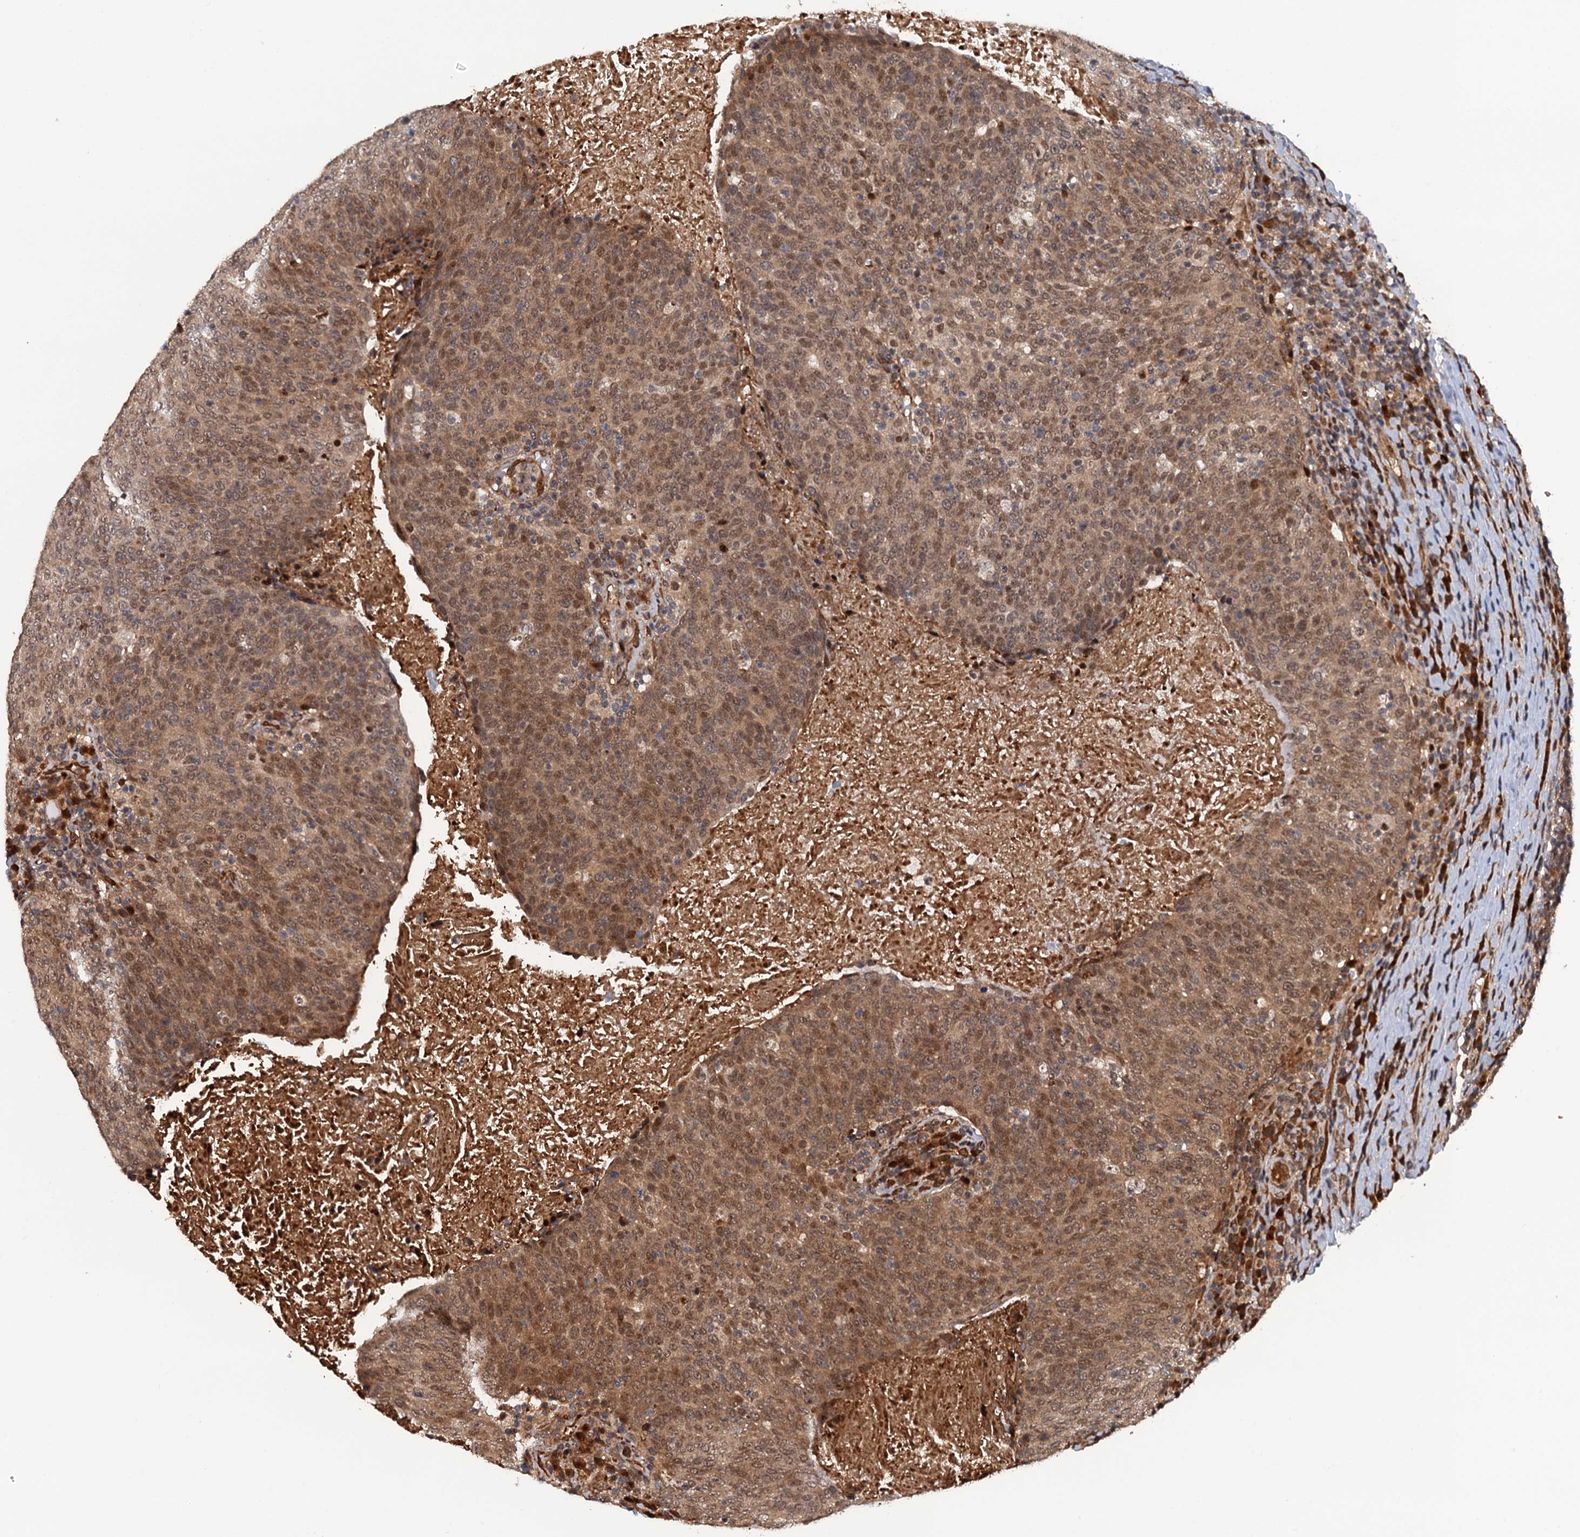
{"staining": {"intensity": "moderate", "quantity": ">75%", "location": "cytoplasmic/membranous,nuclear"}, "tissue": "head and neck cancer", "cell_type": "Tumor cells", "image_type": "cancer", "snomed": [{"axis": "morphology", "description": "Squamous cell carcinoma, NOS"}, {"axis": "morphology", "description": "Squamous cell carcinoma, metastatic, NOS"}, {"axis": "topography", "description": "Lymph node"}, {"axis": "topography", "description": "Head-Neck"}], "caption": "This photomicrograph reveals immunohistochemistry (IHC) staining of head and neck metastatic squamous cell carcinoma, with medium moderate cytoplasmic/membranous and nuclear positivity in approximately >75% of tumor cells.", "gene": "CDC23", "patient": {"sex": "male", "age": 62}}